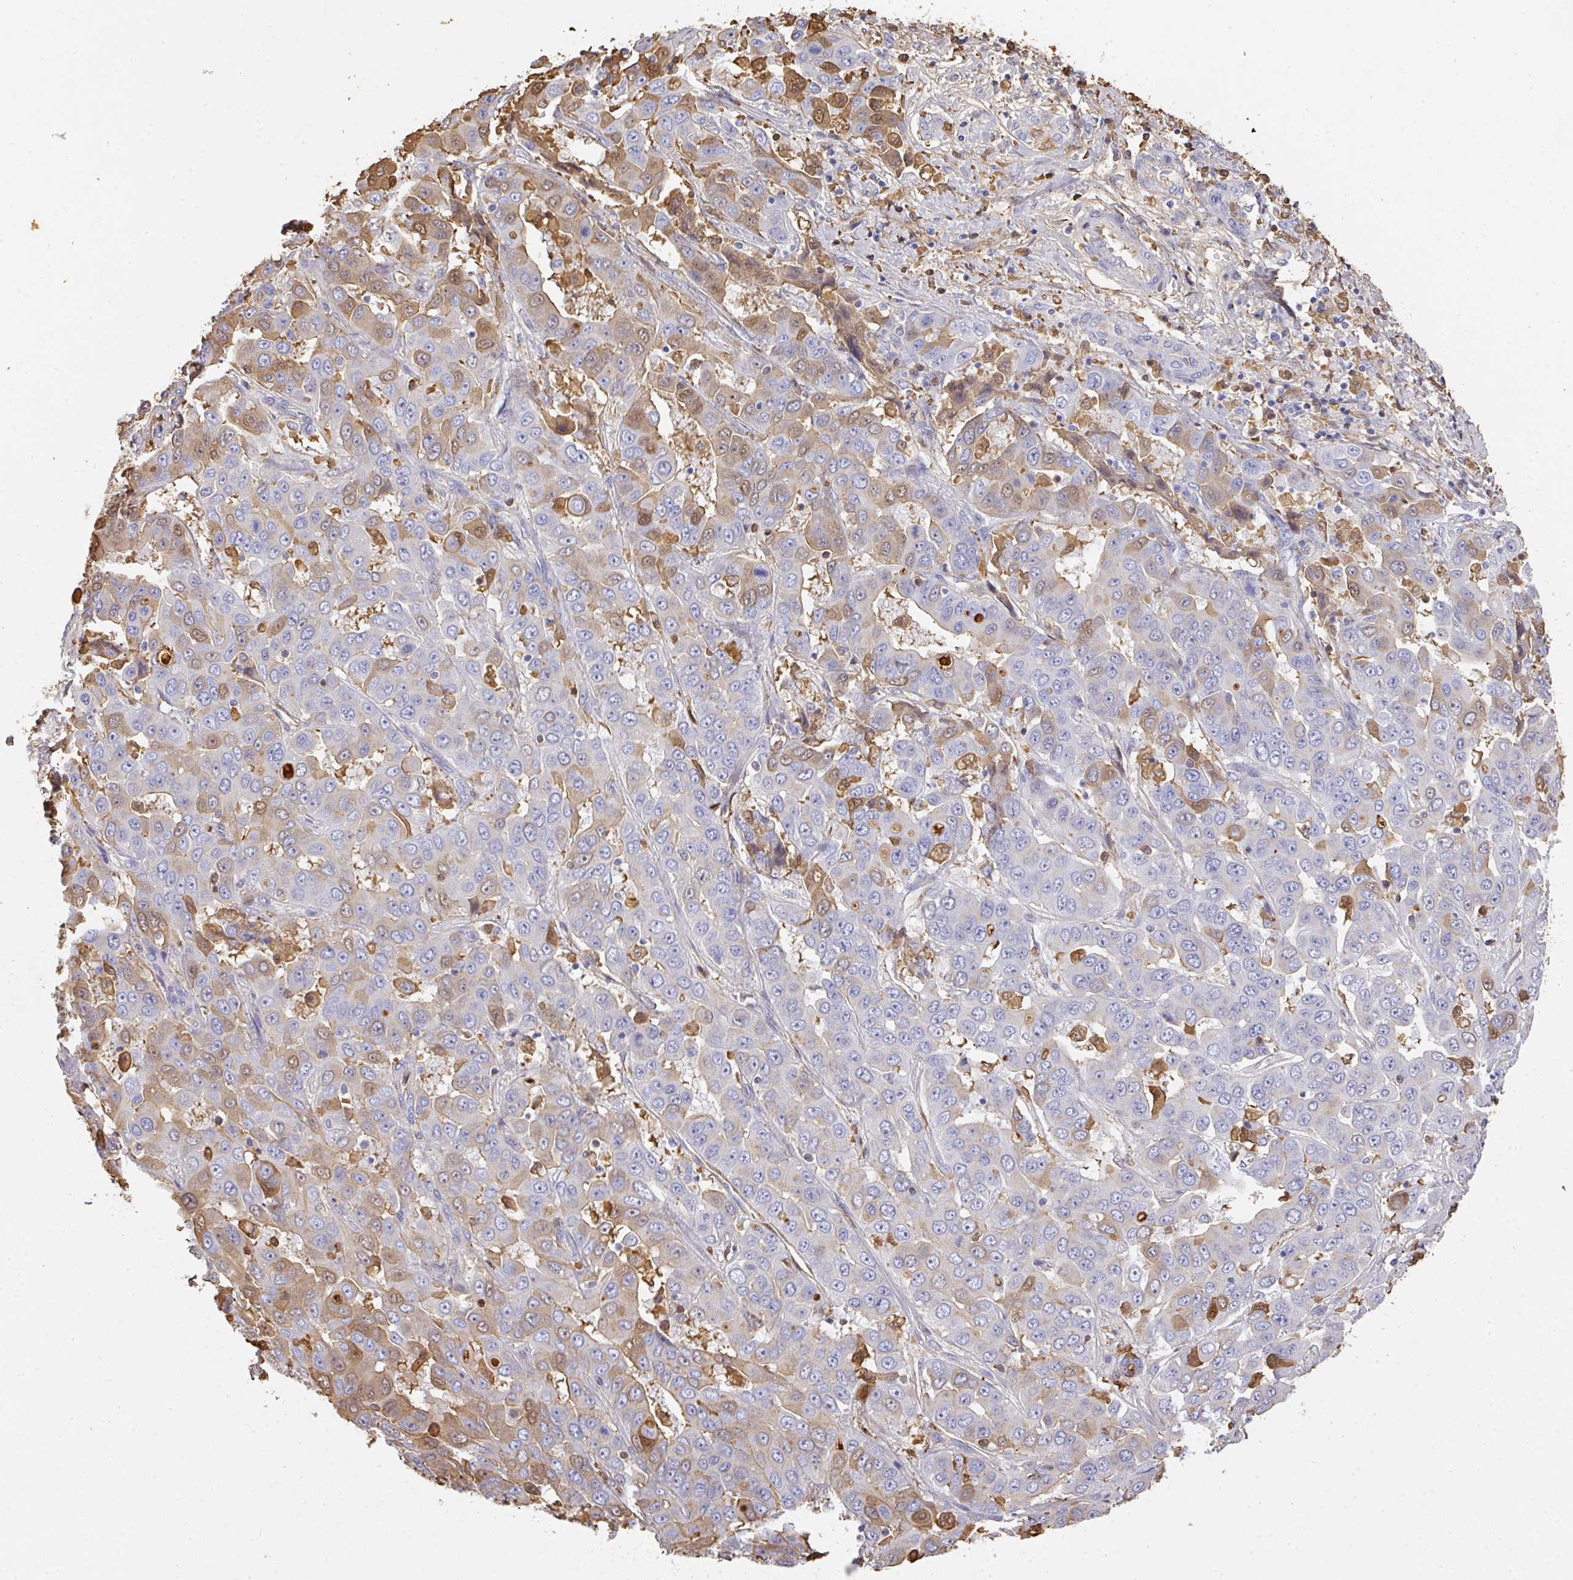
{"staining": {"intensity": "moderate", "quantity": "<25%", "location": "cytoplasmic/membranous"}, "tissue": "liver cancer", "cell_type": "Tumor cells", "image_type": "cancer", "snomed": [{"axis": "morphology", "description": "Cholangiocarcinoma"}, {"axis": "topography", "description": "Liver"}], "caption": "Liver cholangiocarcinoma stained with DAB immunohistochemistry exhibits low levels of moderate cytoplasmic/membranous staining in about <25% of tumor cells.", "gene": "ALB", "patient": {"sex": "female", "age": 52}}